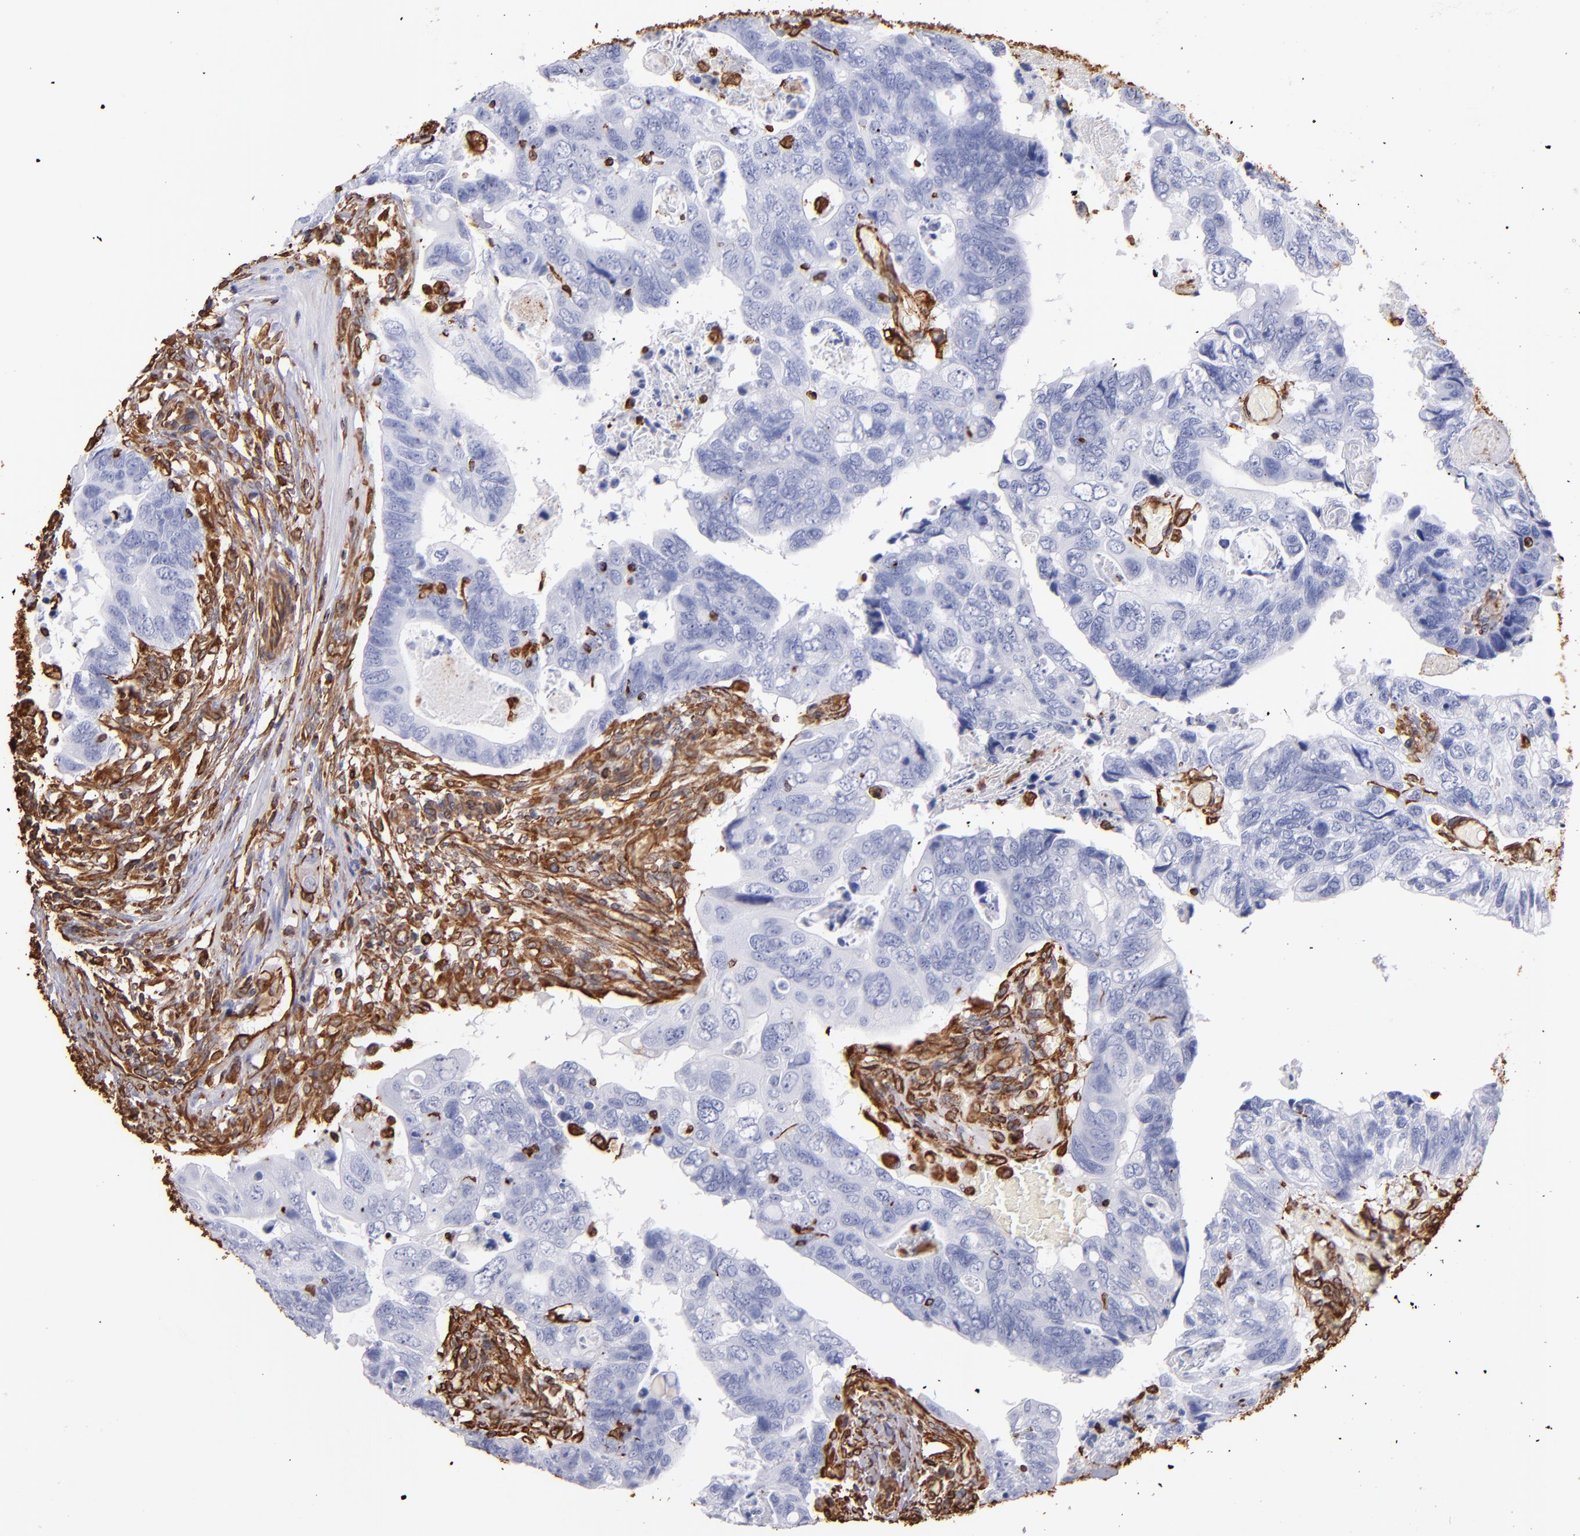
{"staining": {"intensity": "negative", "quantity": "none", "location": "none"}, "tissue": "colorectal cancer", "cell_type": "Tumor cells", "image_type": "cancer", "snomed": [{"axis": "morphology", "description": "Adenocarcinoma, NOS"}, {"axis": "topography", "description": "Rectum"}], "caption": "Histopathology image shows no significant protein staining in tumor cells of colorectal cancer (adenocarcinoma).", "gene": "VIM", "patient": {"sex": "male", "age": 53}}